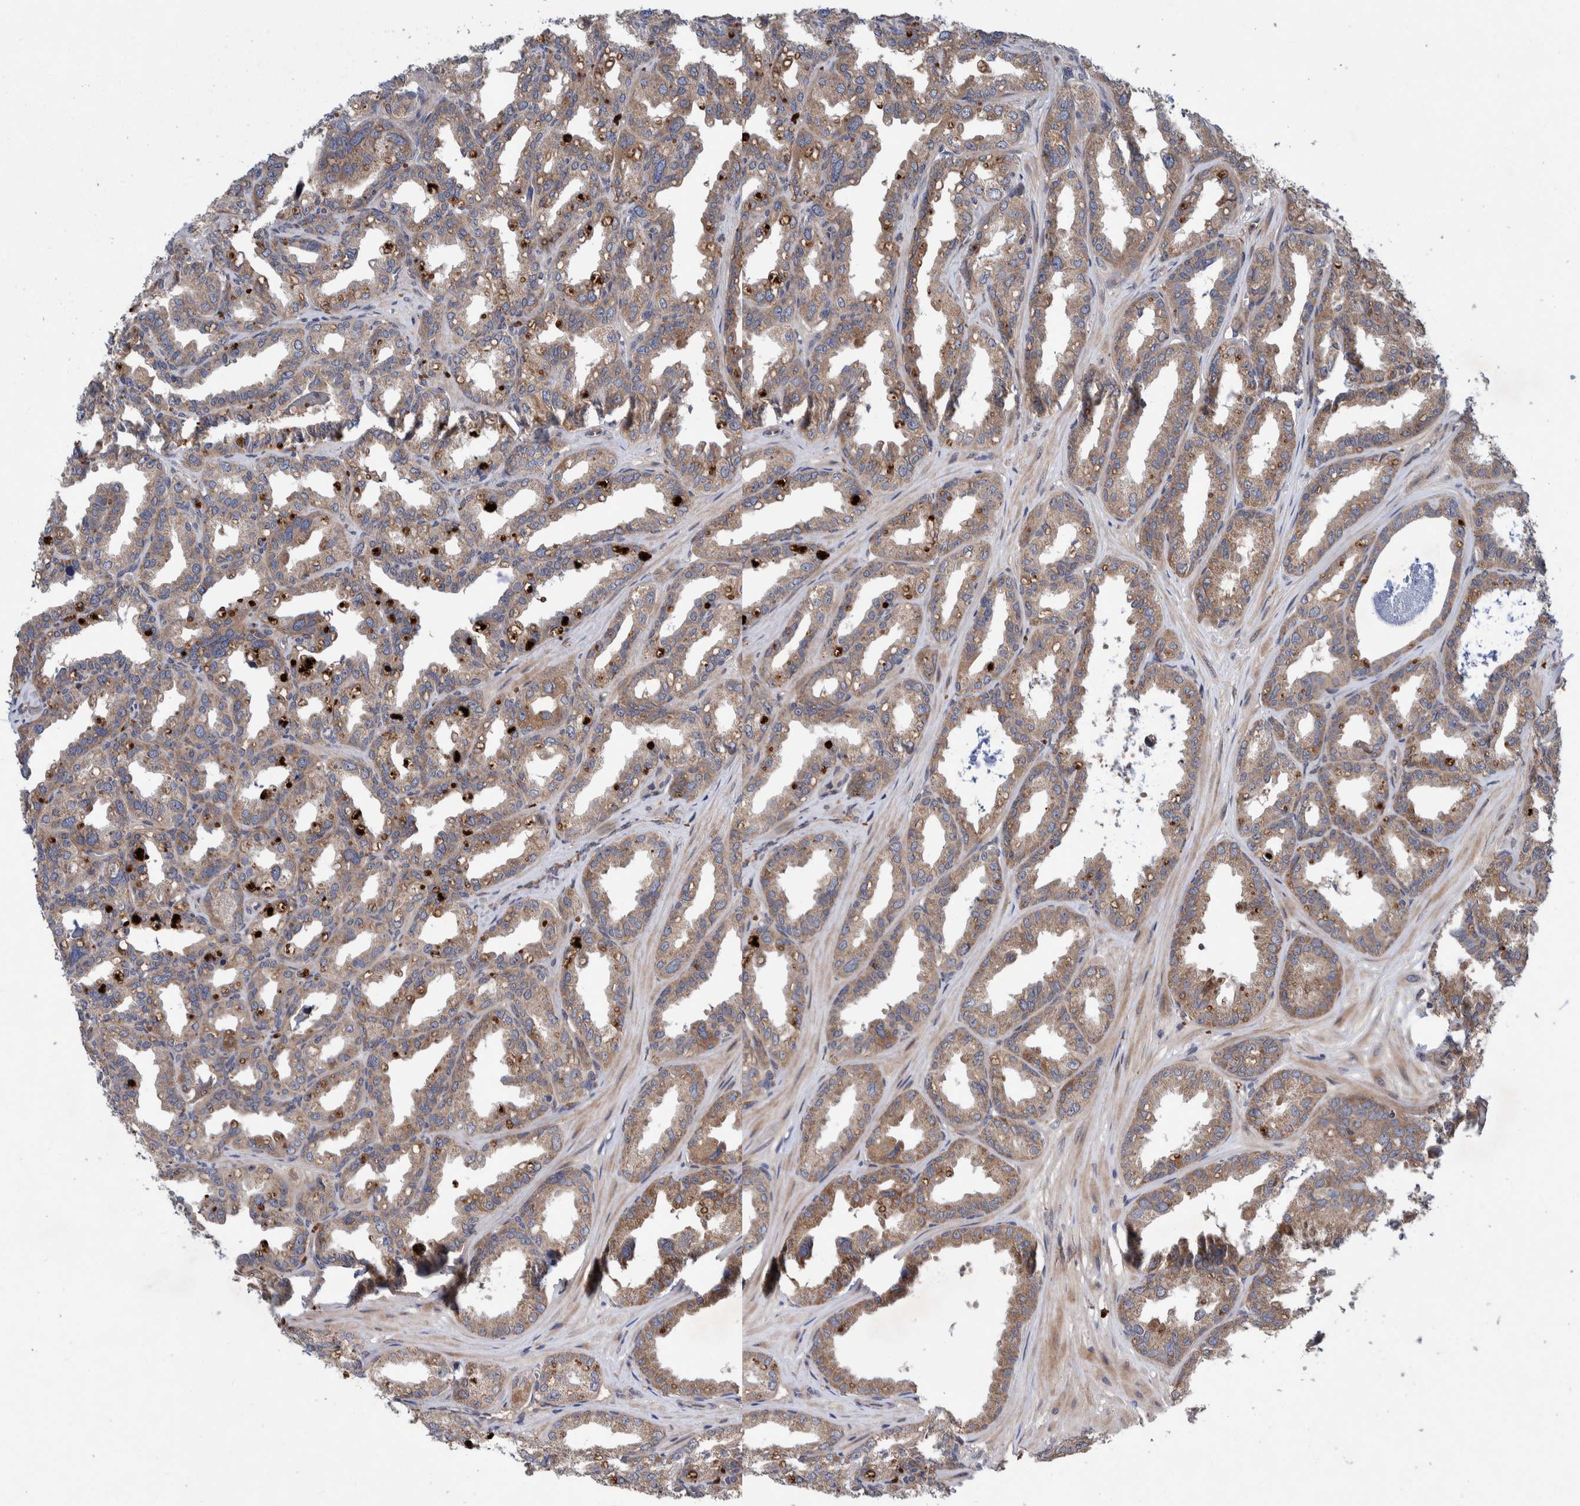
{"staining": {"intensity": "moderate", "quantity": ">75%", "location": "cytoplasmic/membranous"}, "tissue": "seminal vesicle", "cell_type": "Glandular cells", "image_type": "normal", "snomed": [{"axis": "morphology", "description": "Normal tissue, NOS"}, {"axis": "topography", "description": "Prostate"}, {"axis": "topography", "description": "Seminal veicle"}], "caption": "The micrograph exhibits a brown stain indicating the presence of a protein in the cytoplasmic/membranous of glandular cells in seminal vesicle. (DAB IHC, brown staining for protein, blue staining for nuclei).", "gene": "PIK3R6", "patient": {"sex": "male", "age": 51}}